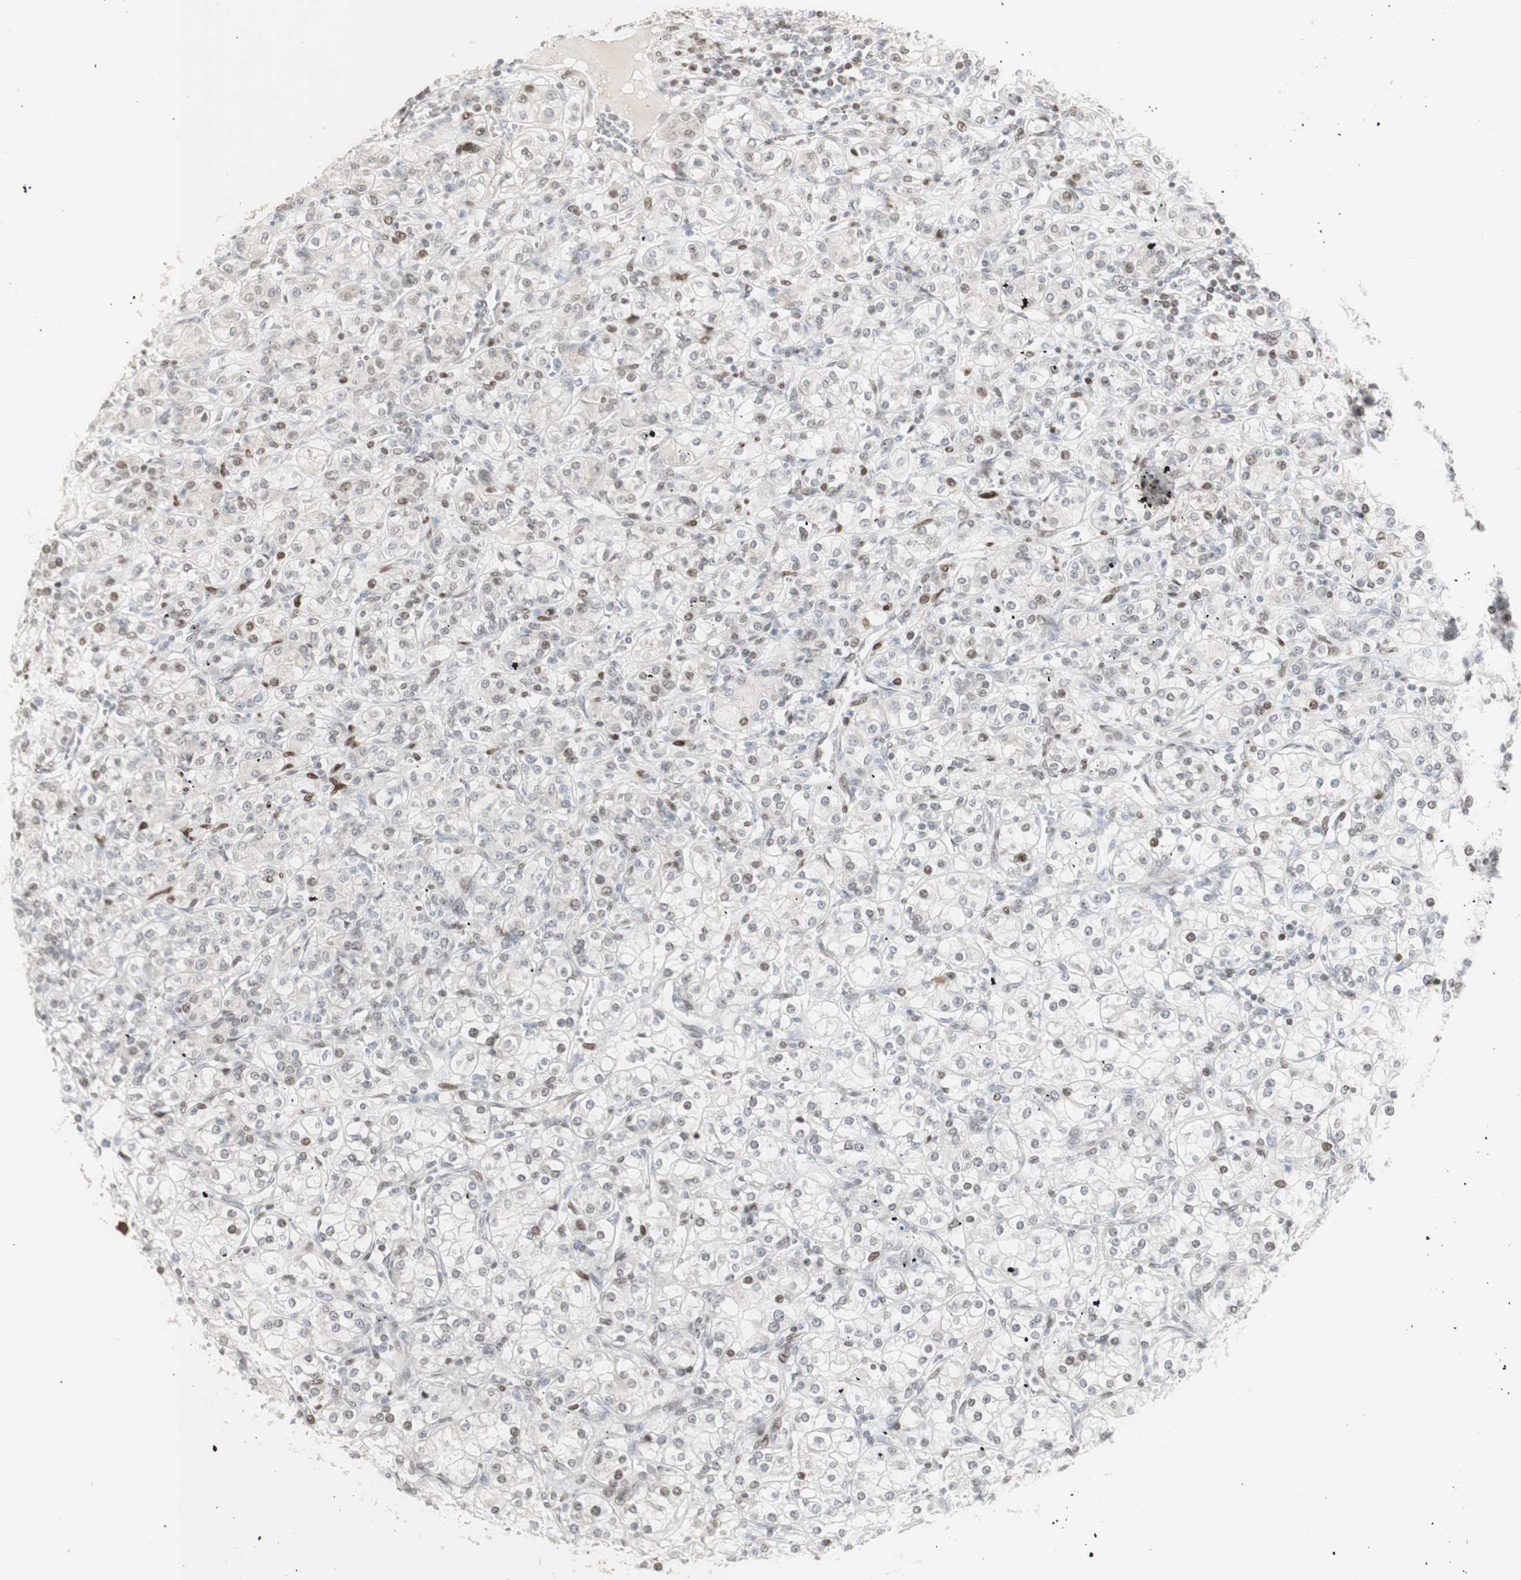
{"staining": {"intensity": "moderate", "quantity": "<25%", "location": "nuclear"}, "tissue": "renal cancer", "cell_type": "Tumor cells", "image_type": "cancer", "snomed": [{"axis": "morphology", "description": "Adenocarcinoma, NOS"}, {"axis": "topography", "description": "Kidney"}], "caption": "A brown stain labels moderate nuclear staining of a protein in human renal adenocarcinoma tumor cells.", "gene": "C1orf116", "patient": {"sex": "male", "age": 77}}